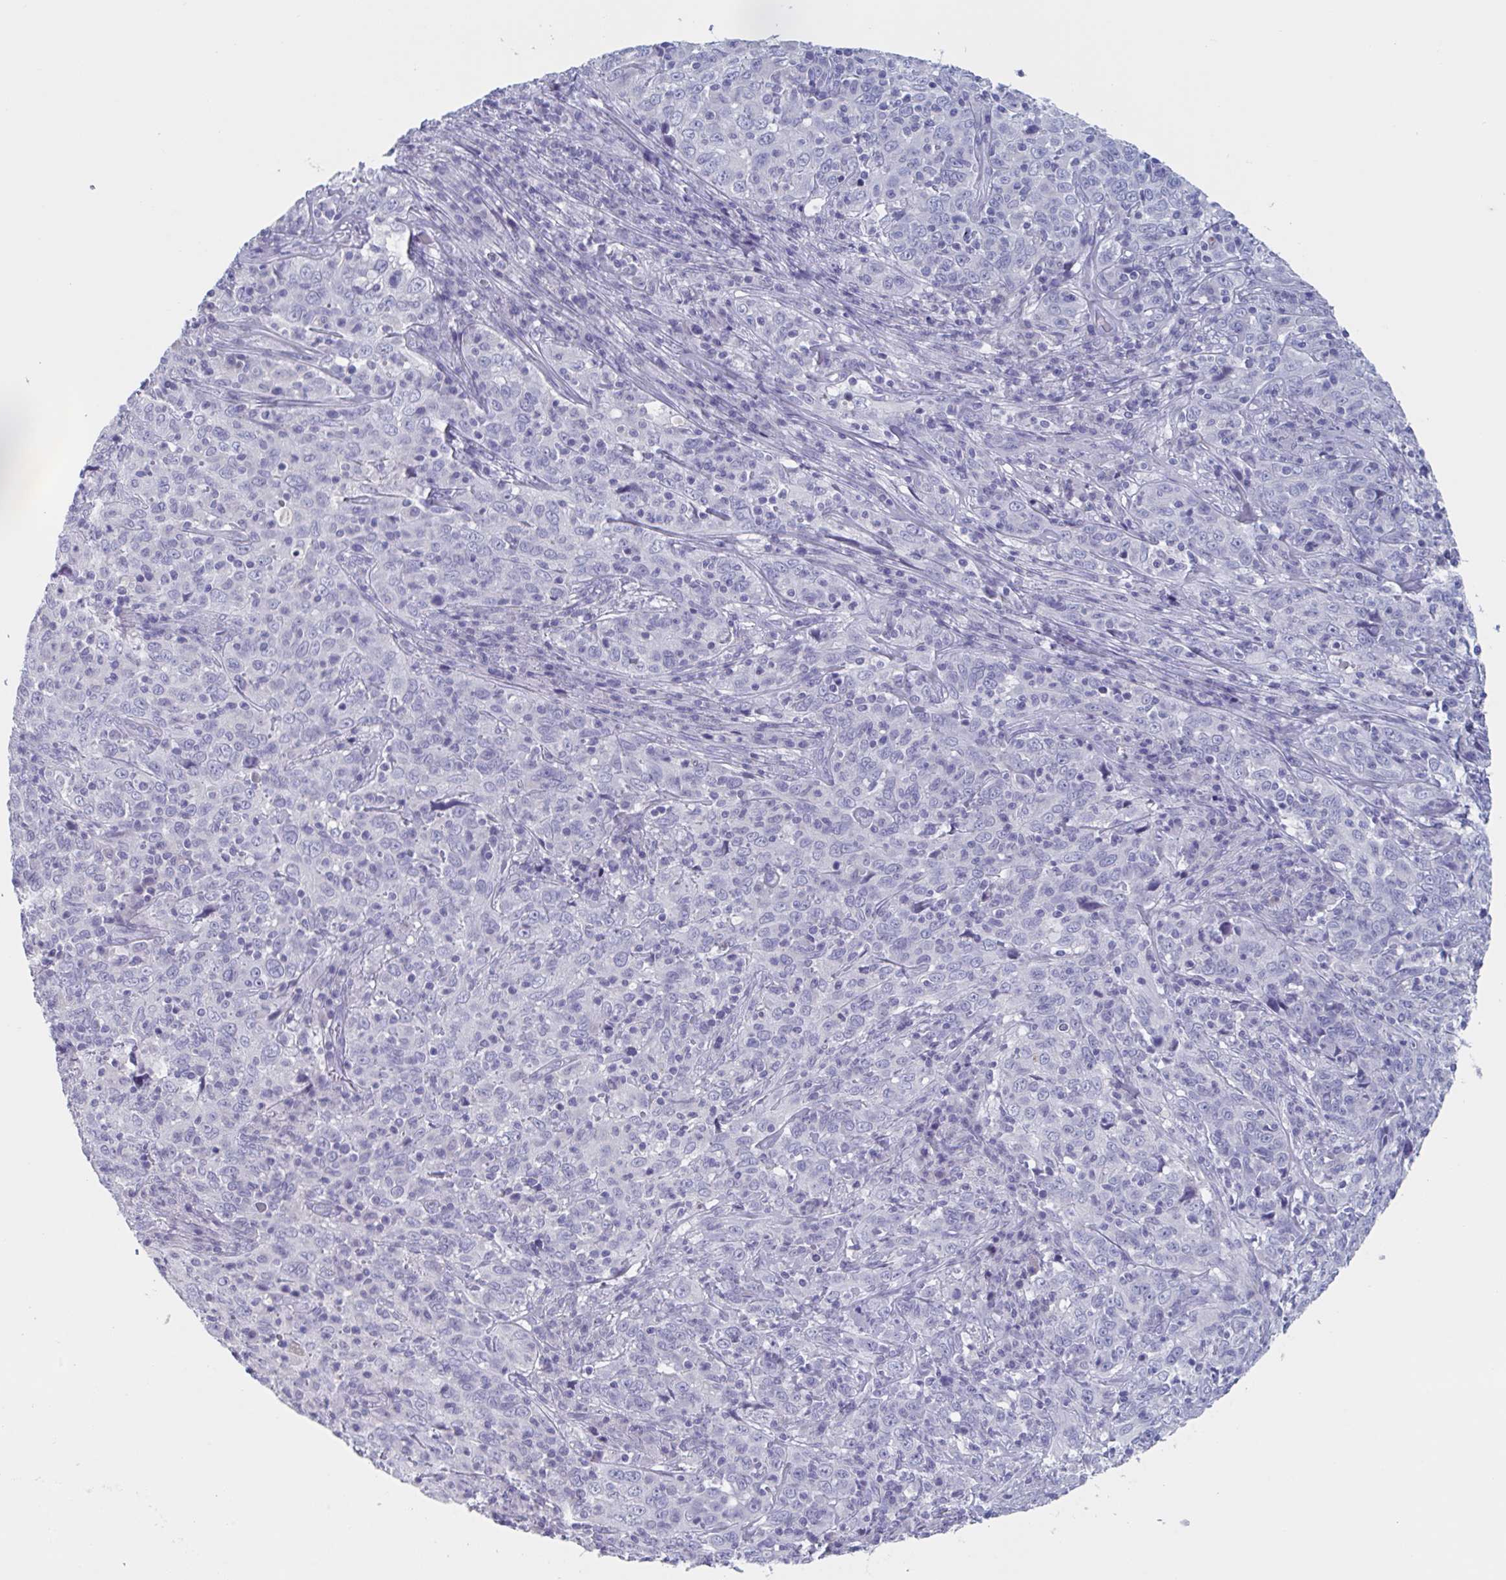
{"staining": {"intensity": "negative", "quantity": "none", "location": "none"}, "tissue": "cervical cancer", "cell_type": "Tumor cells", "image_type": "cancer", "snomed": [{"axis": "morphology", "description": "Squamous cell carcinoma, NOS"}, {"axis": "topography", "description": "Cervix"}], "caption": "High power microscopy image of an IHC micrograph of cervical cancer, revealing no significant expression in tumor cells.", "gene": "NDUFC2", "patient": {"sex": "female", "age": 46}}